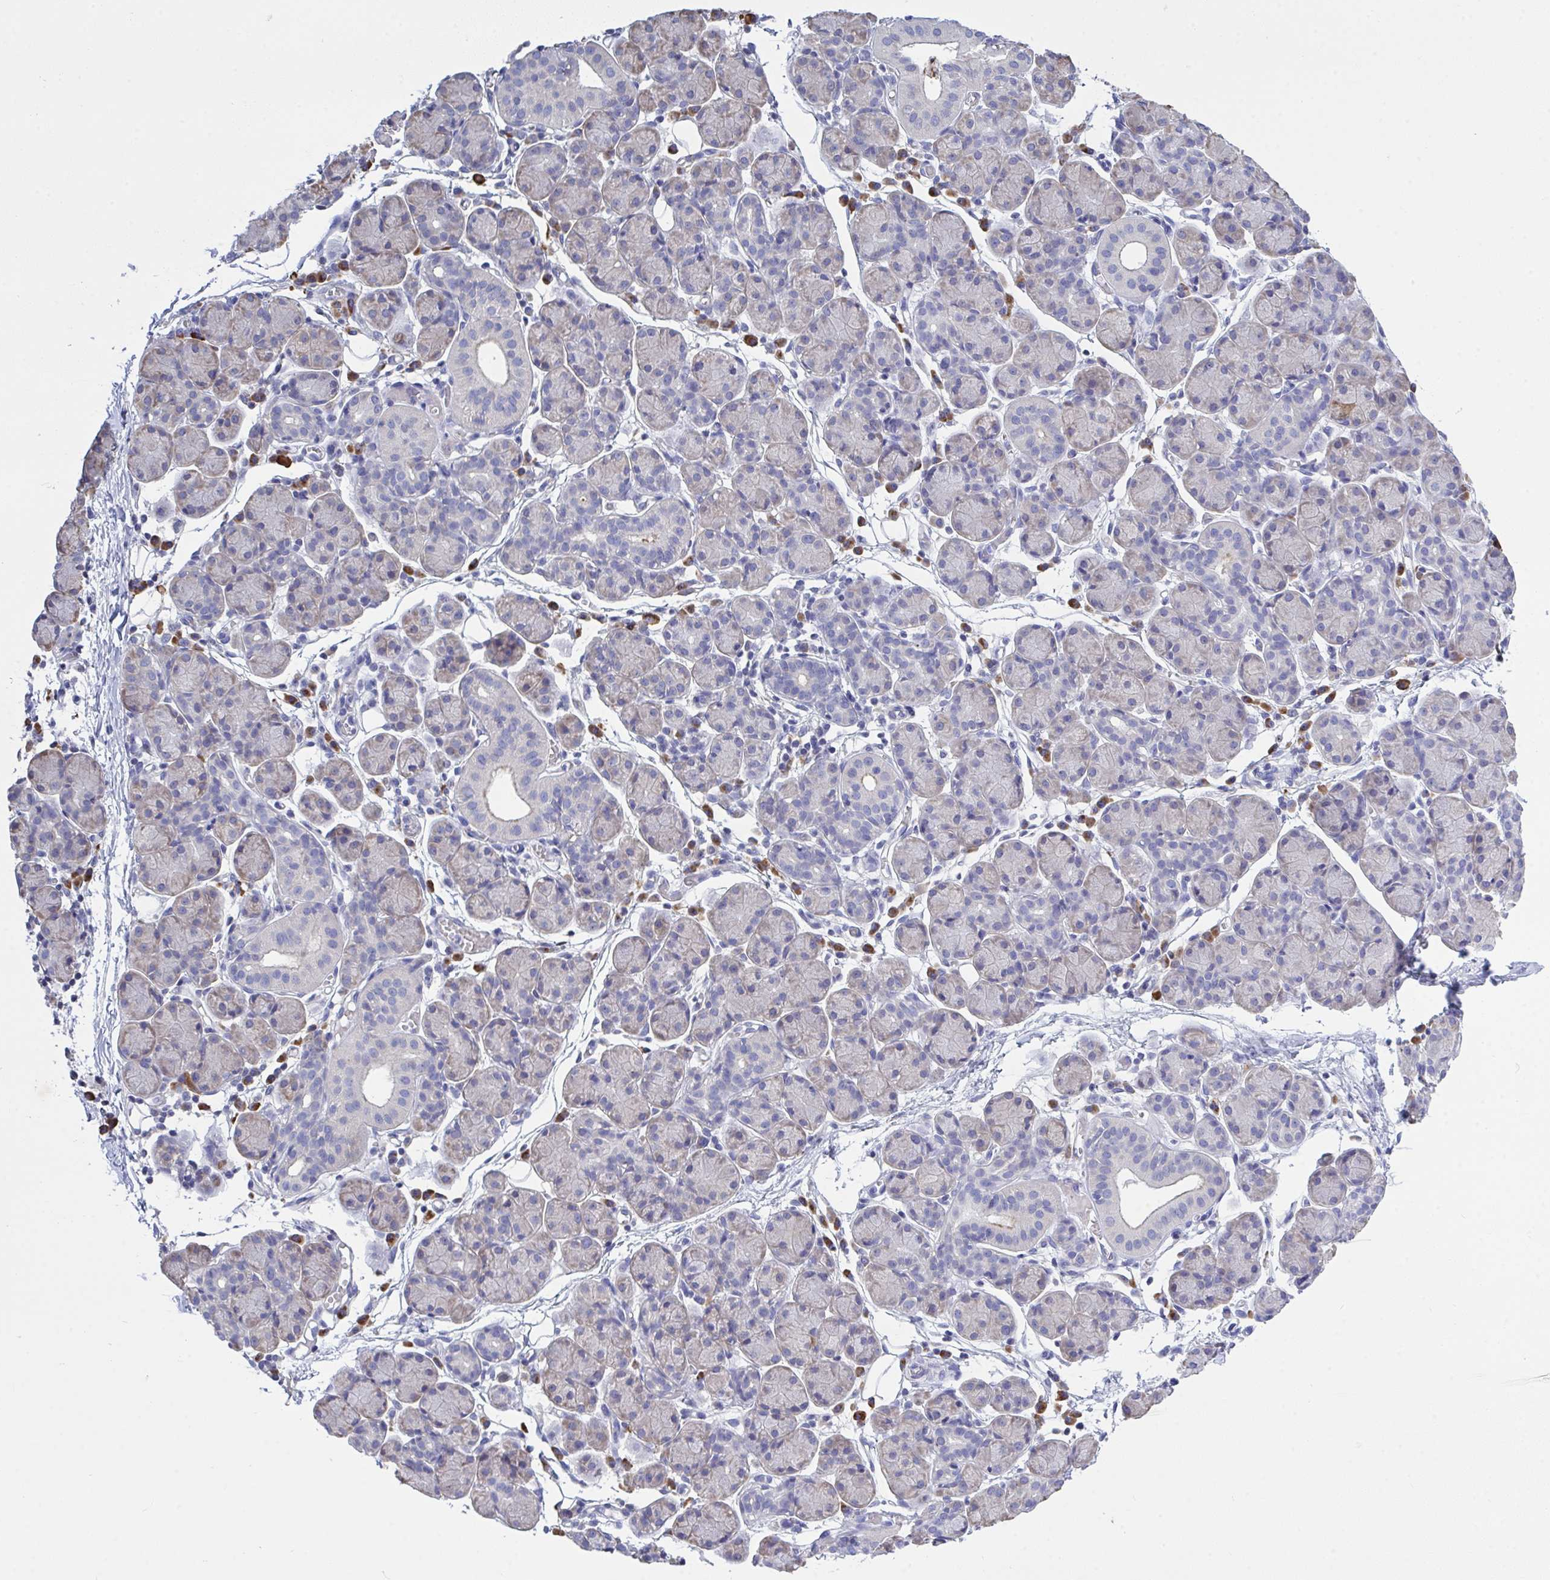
{"staining": {"intensity": "weak", "quantity": "<25%", "location": "cytoplasmic/membranous"}, "tissue": "salivary gland", "cell_type": "Glandular cells", "image_type": "normal", "snomed": [{"axis": "morphology", "description": "Normal tissue, NOS"}, {"axis": "morphology", "description": "Inflammation, NOS"}, {"axis": "topography", "description": "Lymph node"}, {"axis": "topography", "description": "Salivary gland"}], "caption": "IHC micrograph of unremarkable human salivary gland stained for a protein (brown), which demonstrates no positivity in glandular cells.", "gene": "LRRC58", "patient": {"sex": "male", "age": 3}}